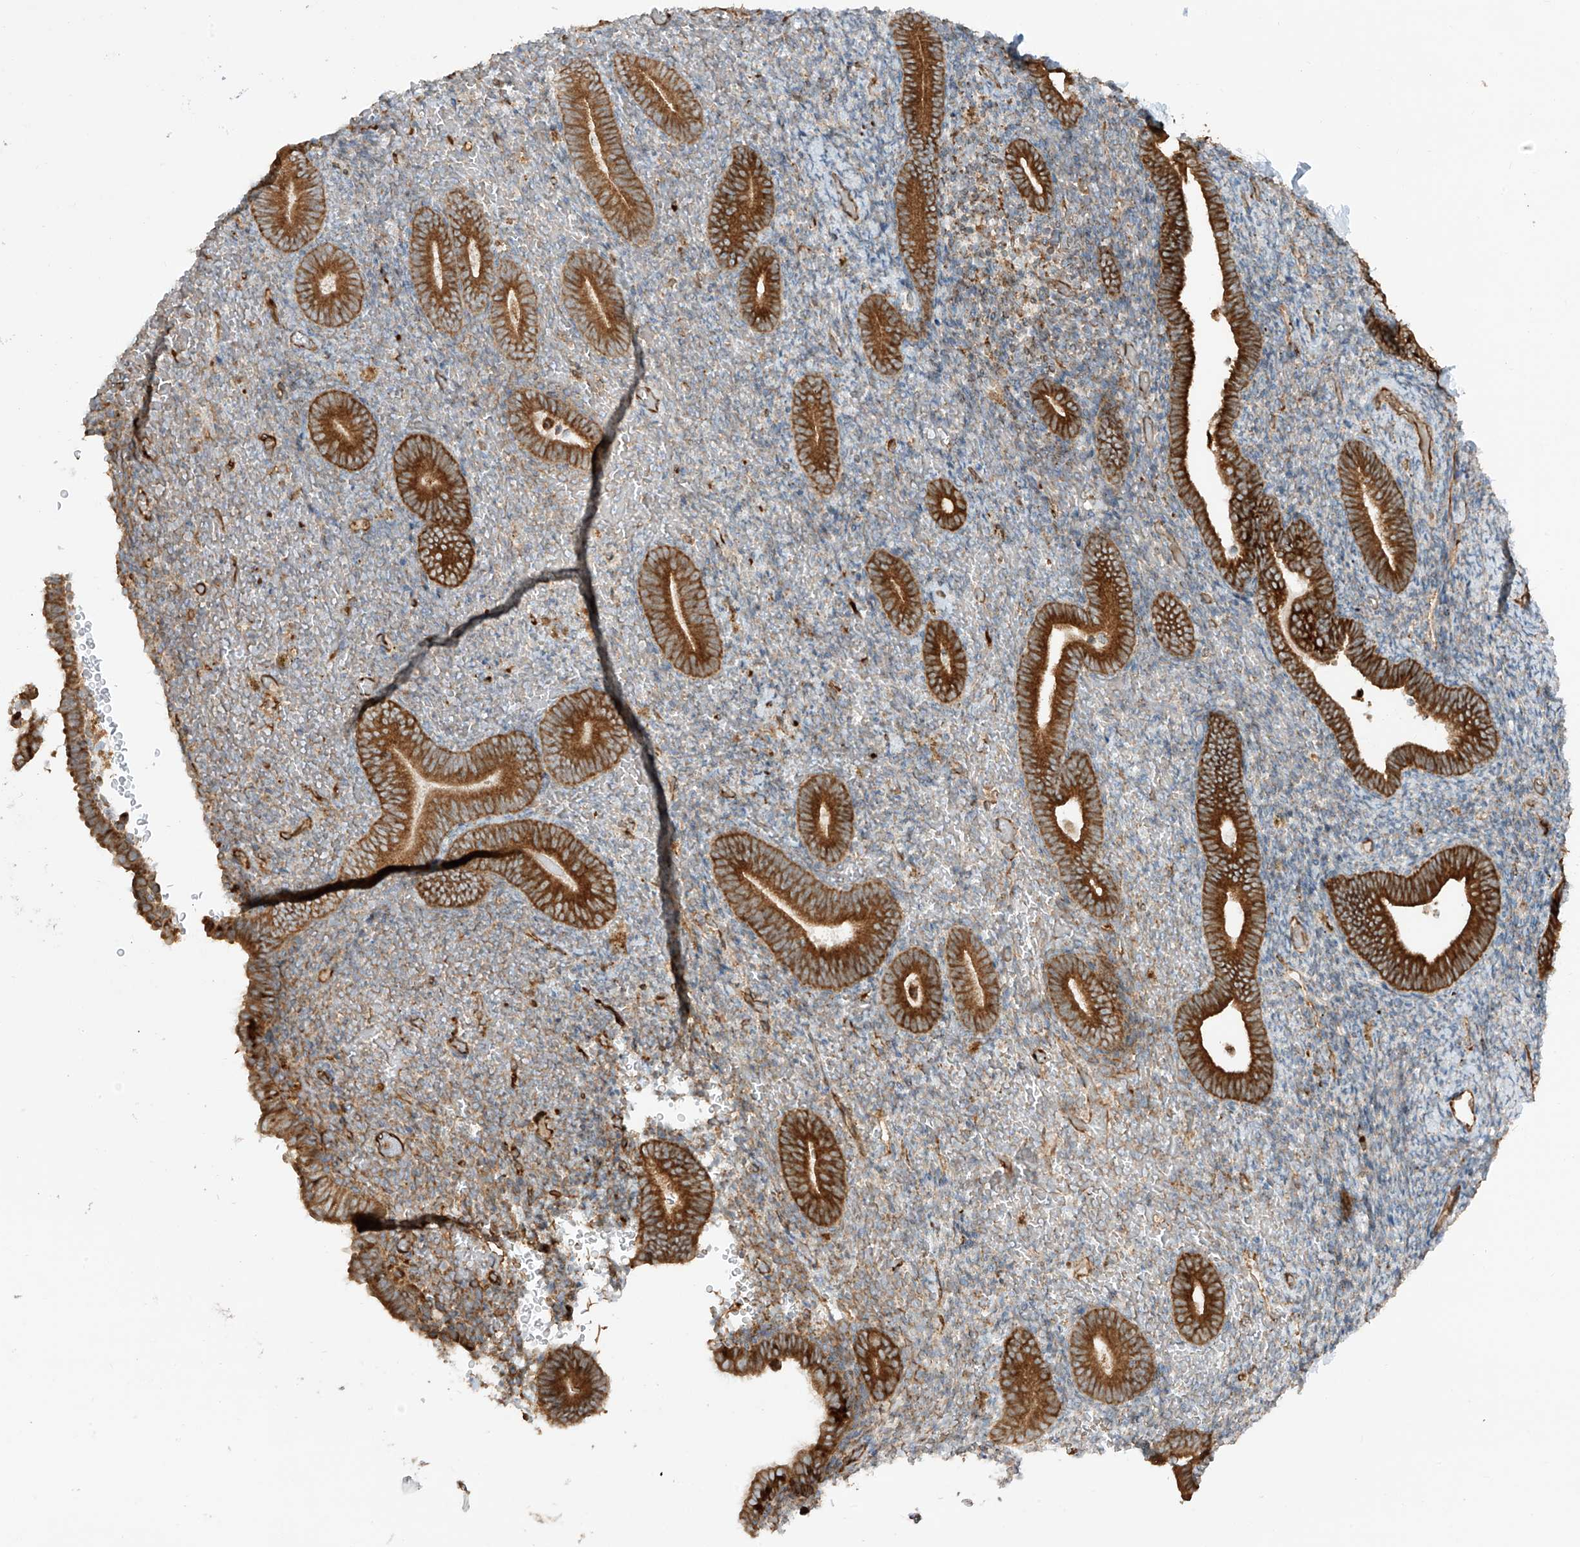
{"staining": {"intensity": "weak", "quantity": "25%-75%", "location": "cytoplasmic/membranous"}, "tissue": "endometrium", "cell_type": "Cells in endometrial stroma", "image_type": "normal", "snomed": [{"axis": "morphology", "description": "Normal tissue, NOS"}, {"axis": "topography", "description": "Endometrium"}], "caption": "Approximately 25%-75% of cells in endometrial stroma in unremarkable endometrium reveal weak cytoplasmic/membranous protein staining as visualized by brown immunohistochemical staining.", "gene": "EIF5B", "patient": {"sex": "female", "age": 51}}